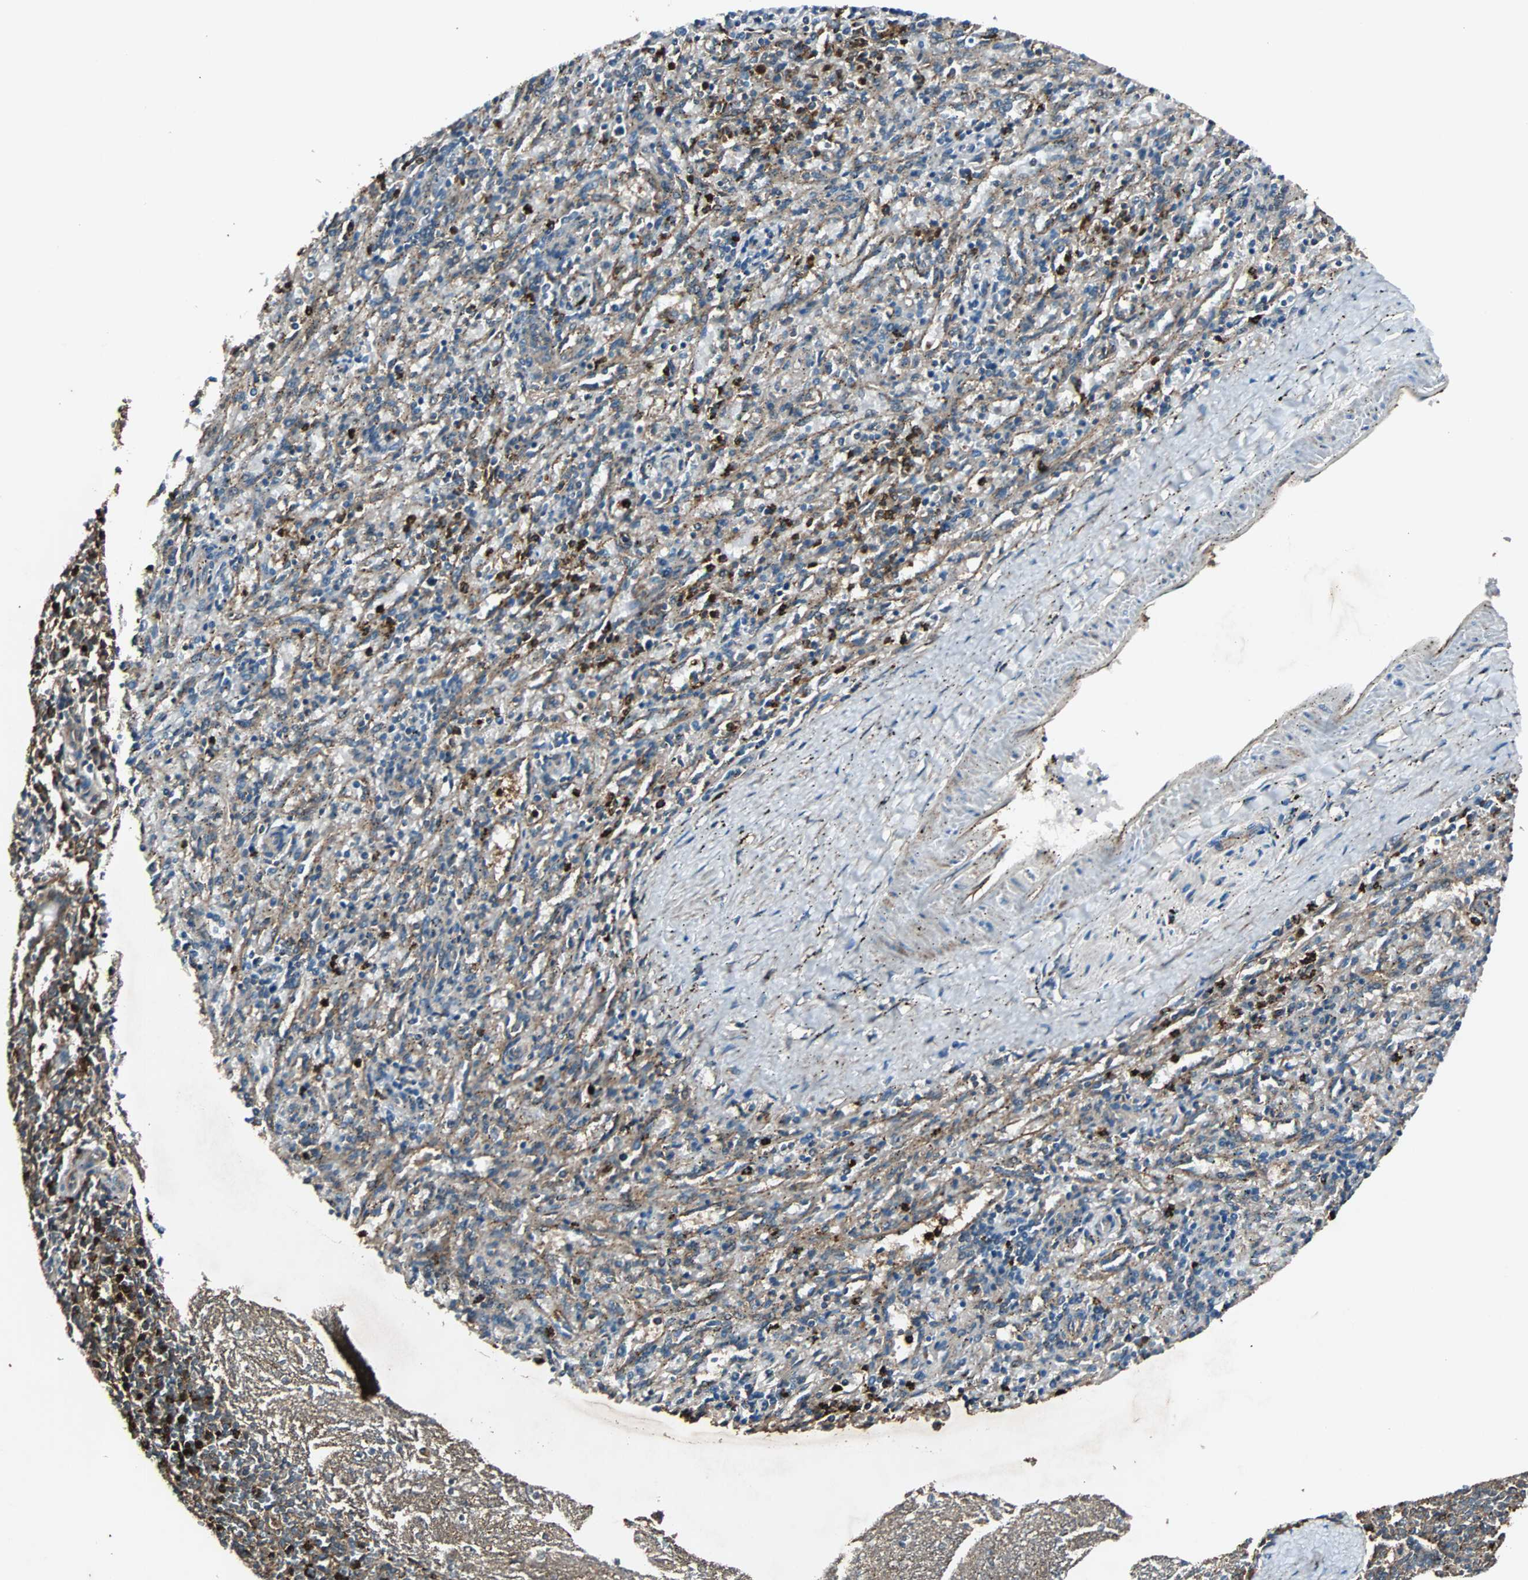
{"staining": {"intensity": "strong", "quantity": ">75%", "location": "cytoplasmic/membranous"}, "tissue": "spleen", "cell_type": "Cells in red pulp", "image_type": "normal", "snomed": [{"axis": "morphology", "description": "Normal tissue, NOS"}, {"axis": "topography", "description": "Spleen"}], "caption": "Immunohistochemical staining of benign human spleen exhibits >75% levels of strong cytoplasmic/membranous protein expression in about >75% of cells in red pulp.", "gene": "GCK", "patient": {"sex": "female", "age": 10}}